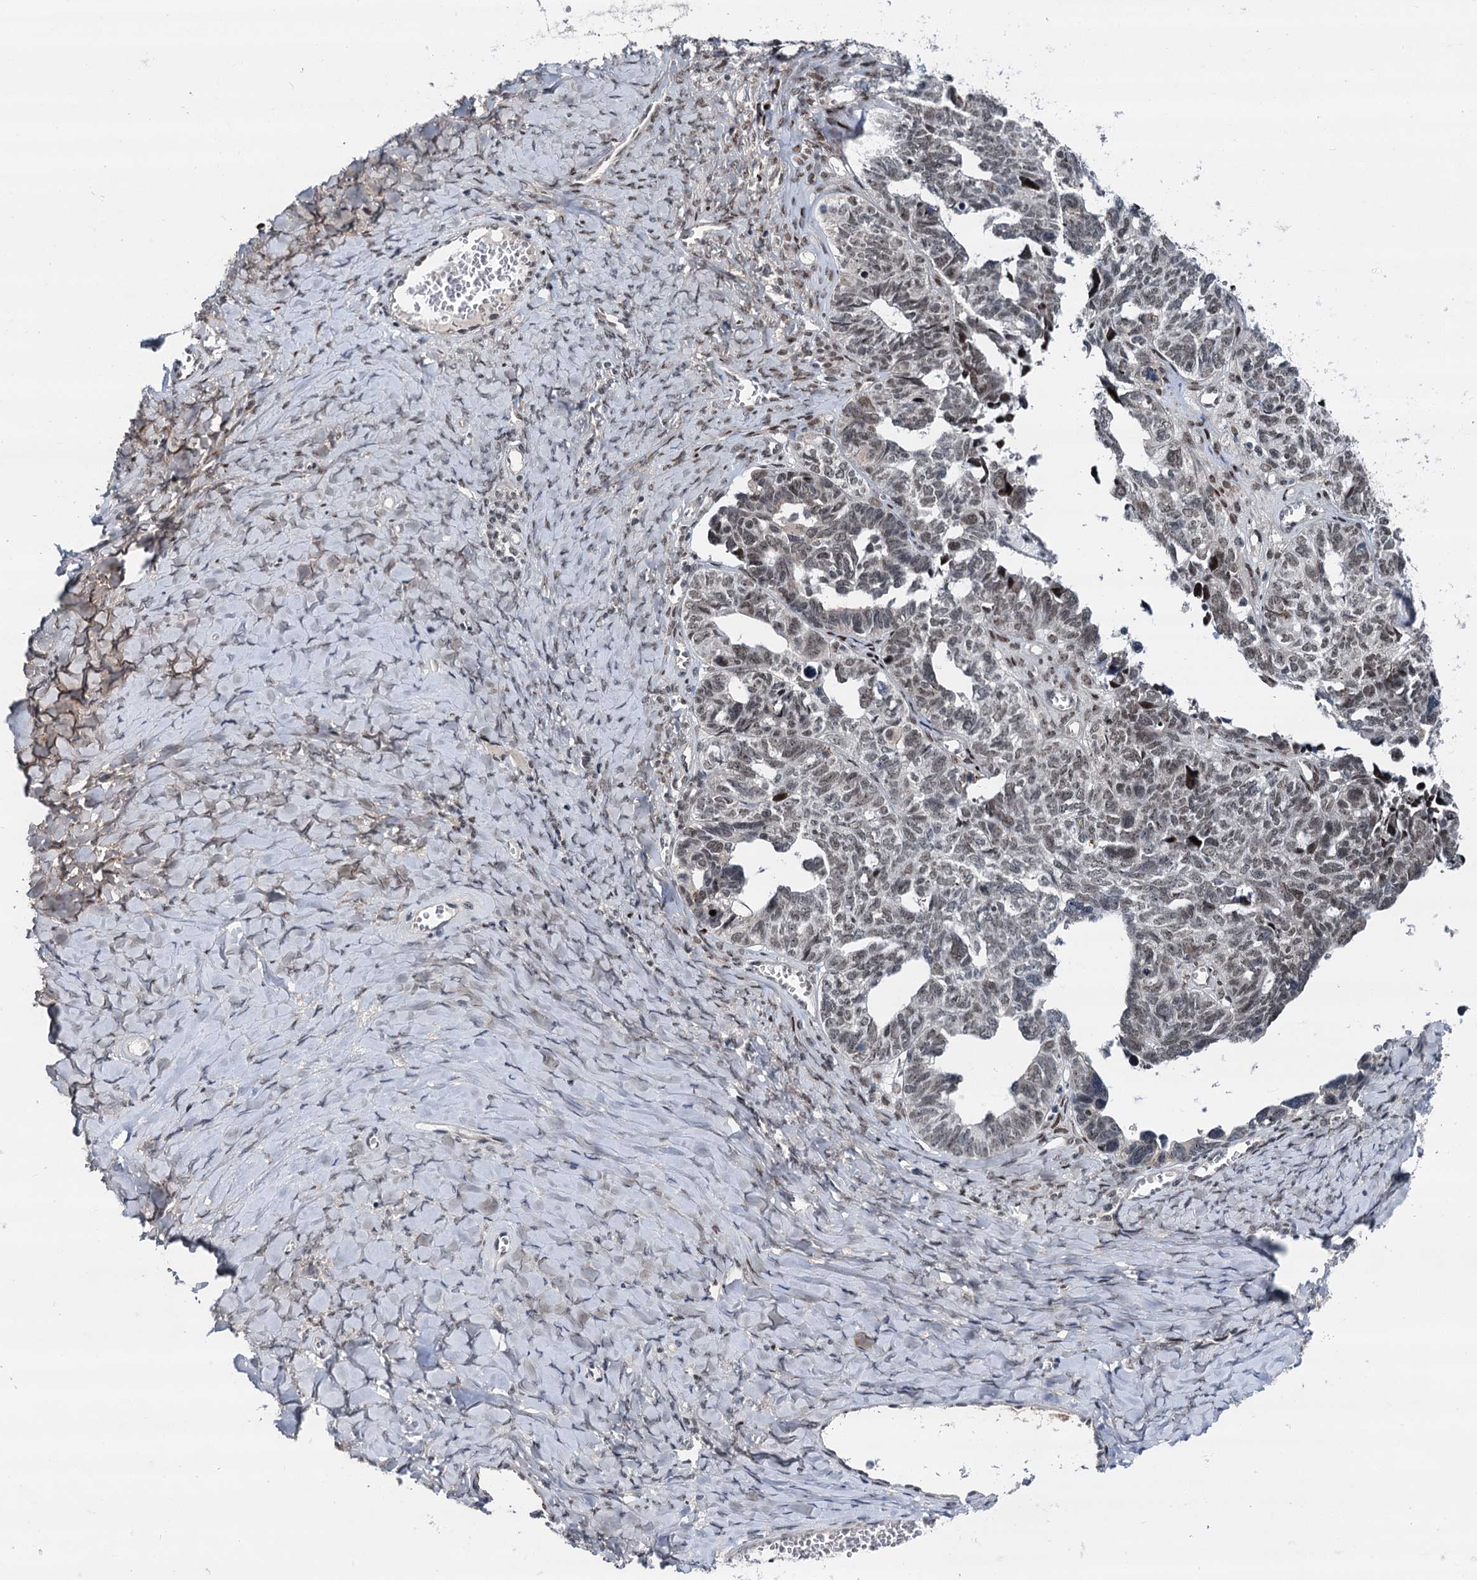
{"staining": {"intensity": "weak", "quantity": "25%-75%", "location": "nuclear"}, "tissue": "ovarian cancer", "cell_type": "Tumor cells", "image_type": "cancer", "snomed": [{"axis": "morphology", "description": "Cystadenocarcinoma, serous, NOS"}, {"axis": "topography", "description": "Ovary"}], "caption": "Weak nuclear protein expression is seen in about 25%-75% of tumor cells in ovarian cancer (serous cystadenocarcinoma).", "gene": "RUFY2", "patient": {"sex": "female", "age": 79}}